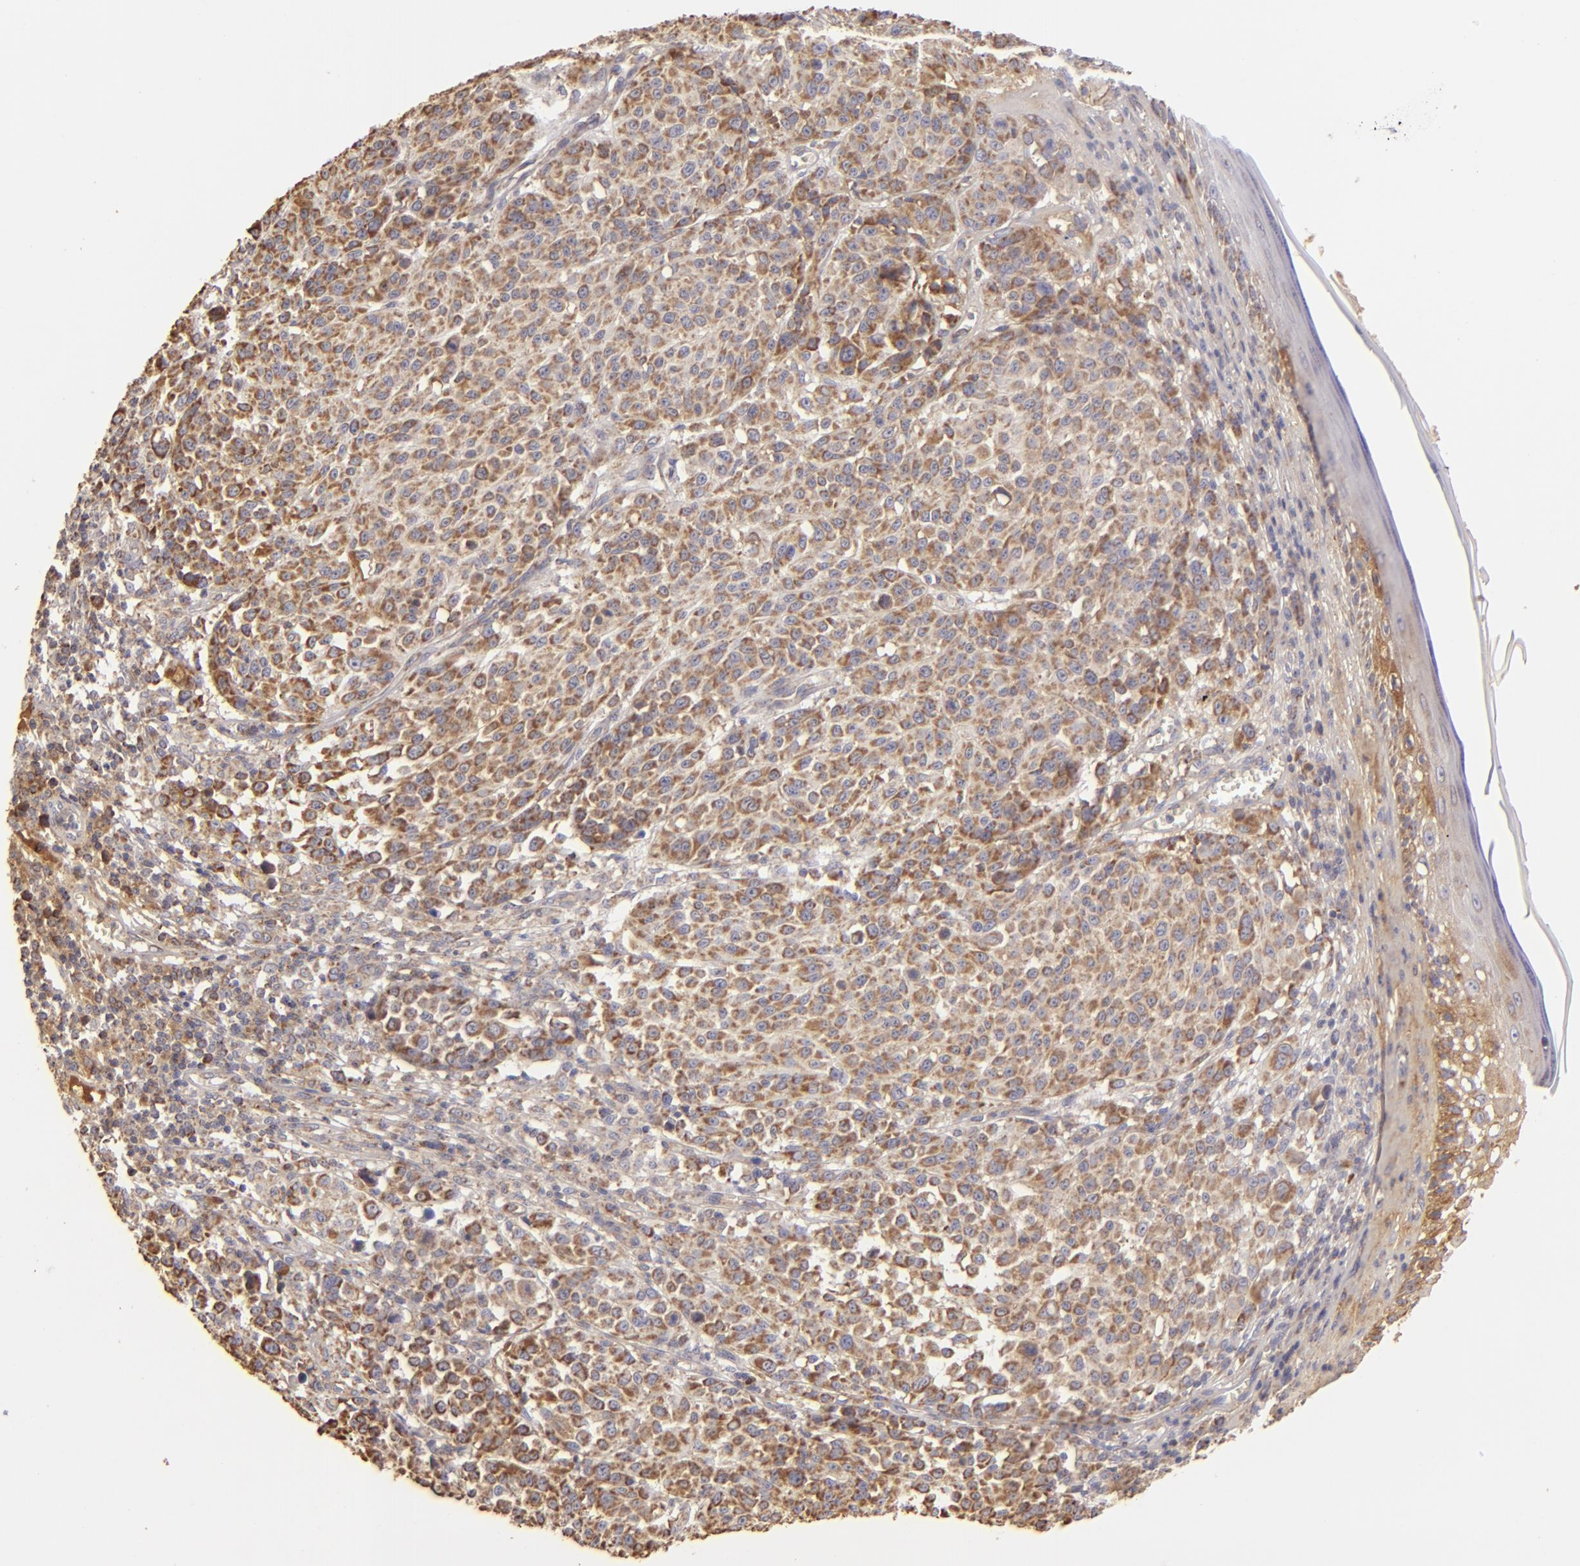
{"staining": {"intensity": "weak", "quantity": ">75%", "location": "cytoplasmic/membranous"}, "tissue": "melanoma", "cell_type": "Tumor cells", "image_type": "cancer", "snomed": [{"axis": "morphology", "description": "Malignant melanoma, NOS"}, {"axis": "topography", "description": "Skin"}], "caption": "Malignant melanoma tissue reveals weak cytoplasmic/membranous positivity in about >75% of tumor cells", "gene": "CFB", "patient": {"sex": "female", "age": 49}}